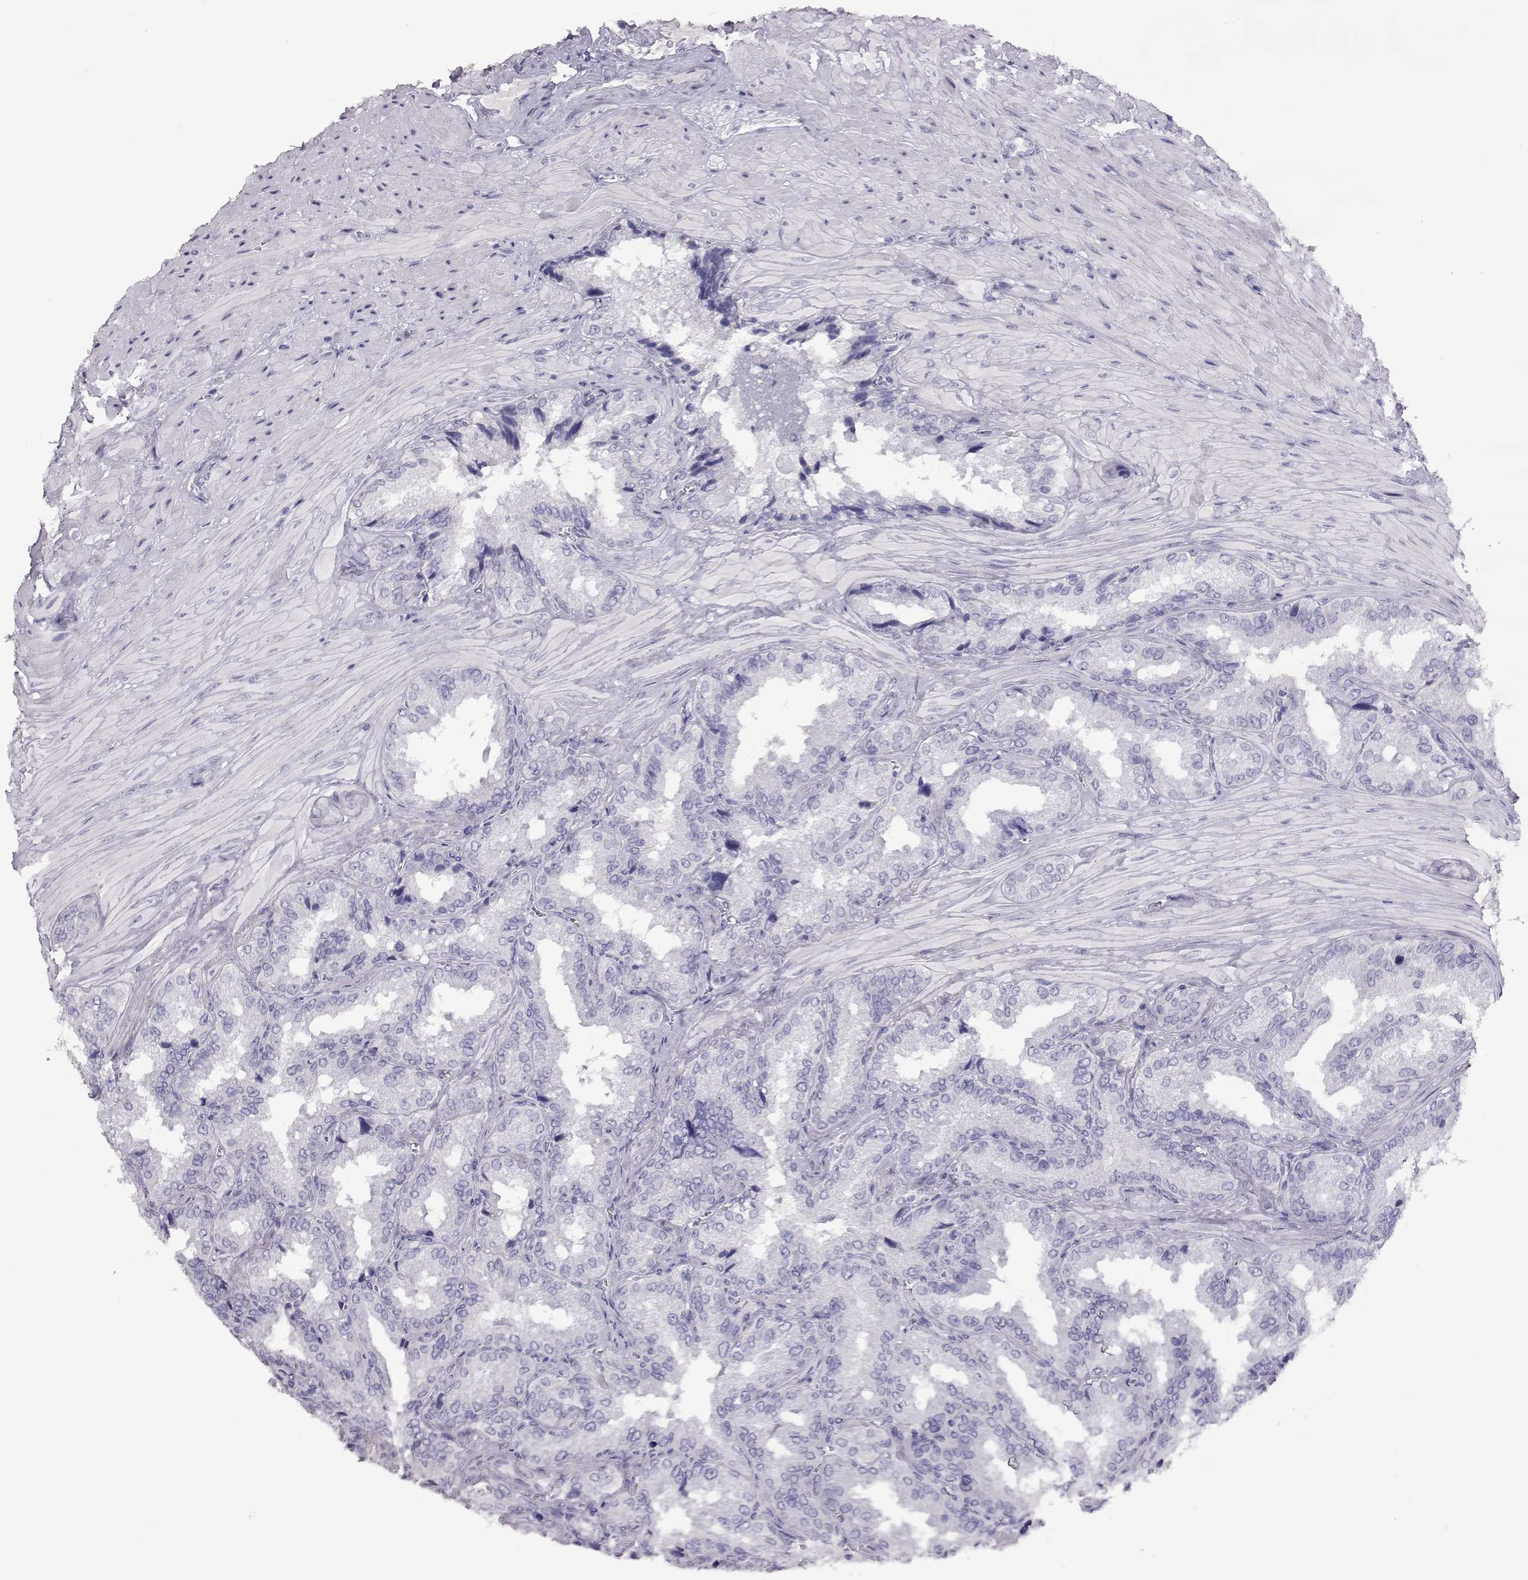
{"staining": {"intensity": "negative", "quantity": "none", "location": "none"}, "tissue": "seminal vesicle", "cell_type": "Glandular cells", "image_type": "normal", "snomed": [{"axis": "morphology", "description": "Normal tissue, NOS"}, {"axis": "topography", "description": "Seminal veicle"}], "caption": "A micrograph of seminal vesicle stained for a protein exhibits no brown staining in glandular cells.", "gene": "PMCH", "patient": {"sex": "male", "age": 37}}